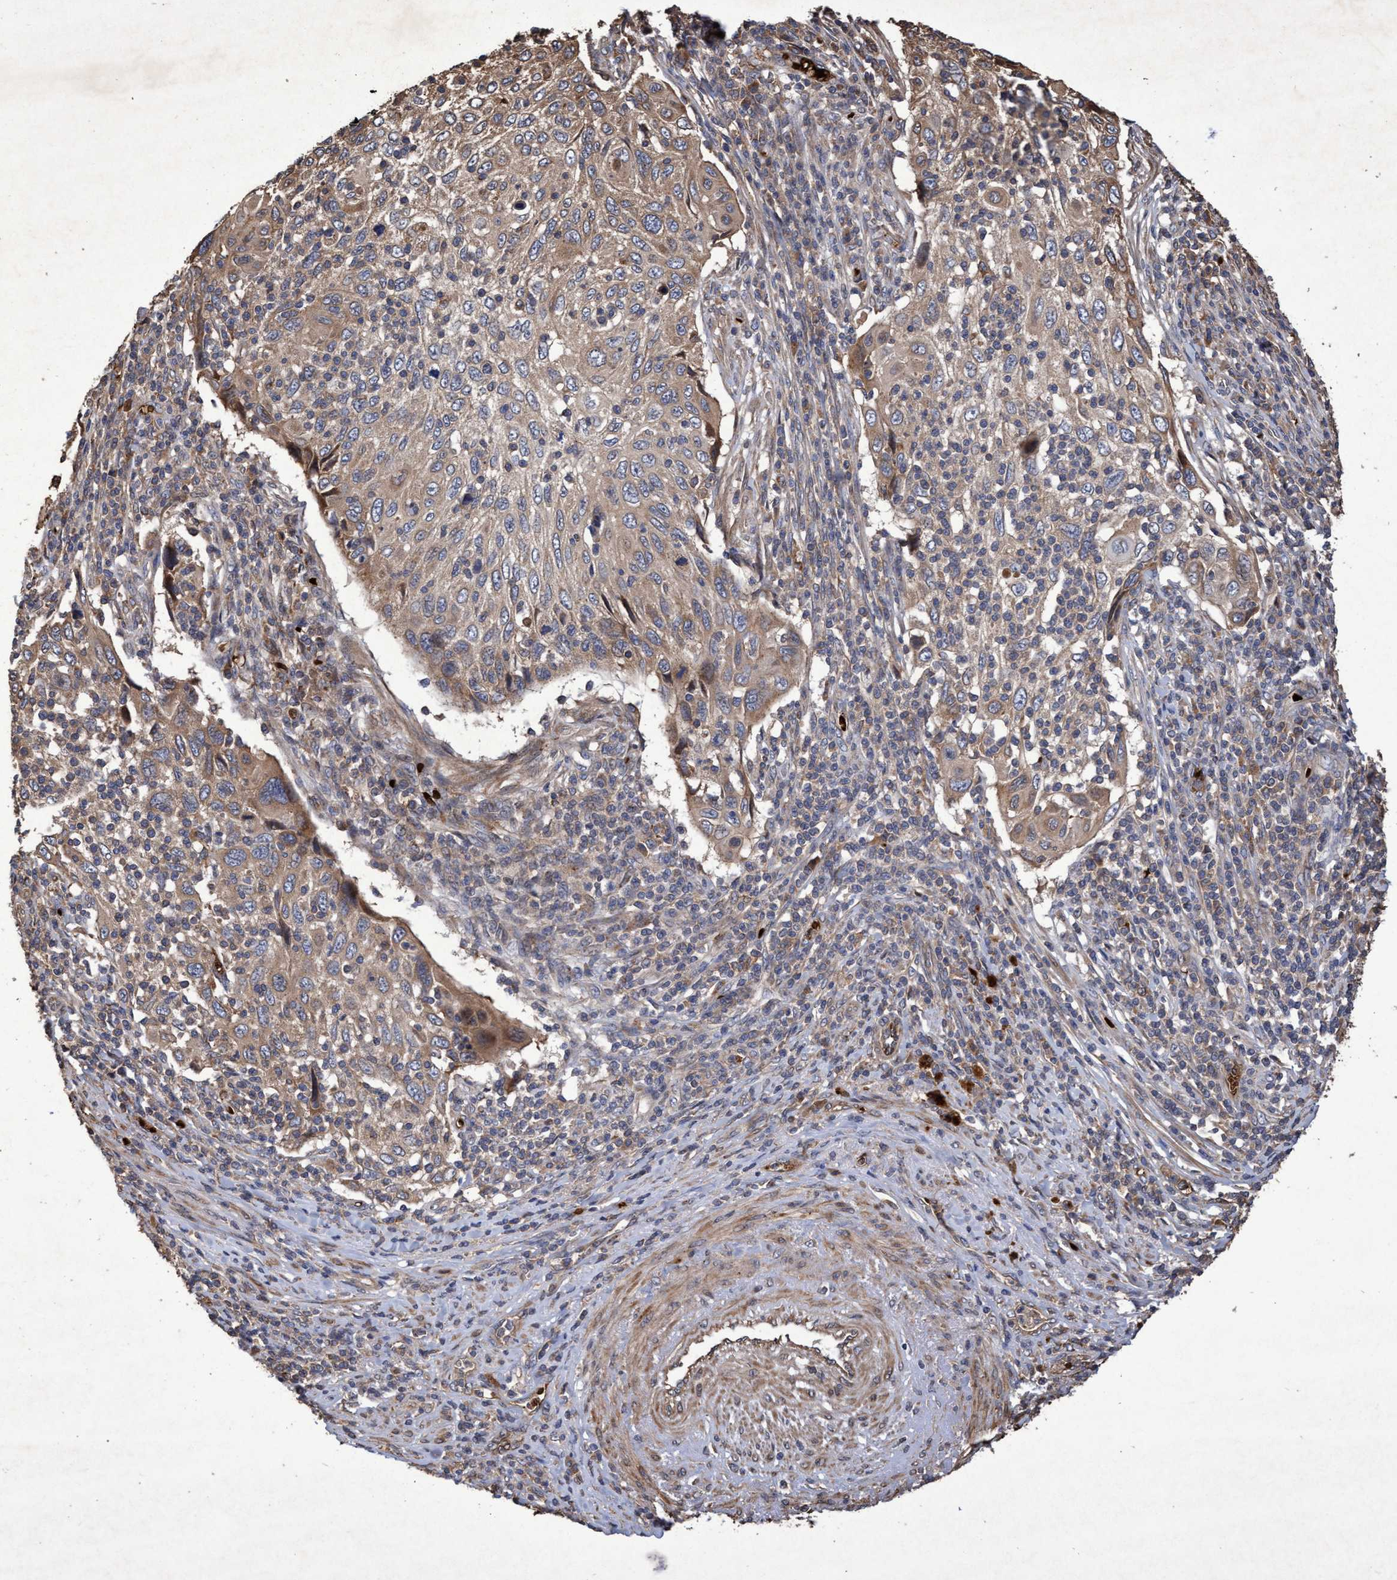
{"staining": {"intensity": "weak", "quantity": ">75%", "location": "cytoplasmic/membranous"}, "tissue": "cervical cancer", "cell_type": "Tumor cells", "image_type": "cancer", "snomed": [{"axis": "morphology", "description": "Squamous cell carcinoma, NOS"}, {"axis": "topography", "description": "Cervix"}], "caption": "Protein staining of squamous cell carcinoma (cervical) tissue shows weak cytoplasmic/membranous staining in approximately >75% of tumor cells.", "gene": "CHMP6", "patient": {"sex": "female", "age": 70}}